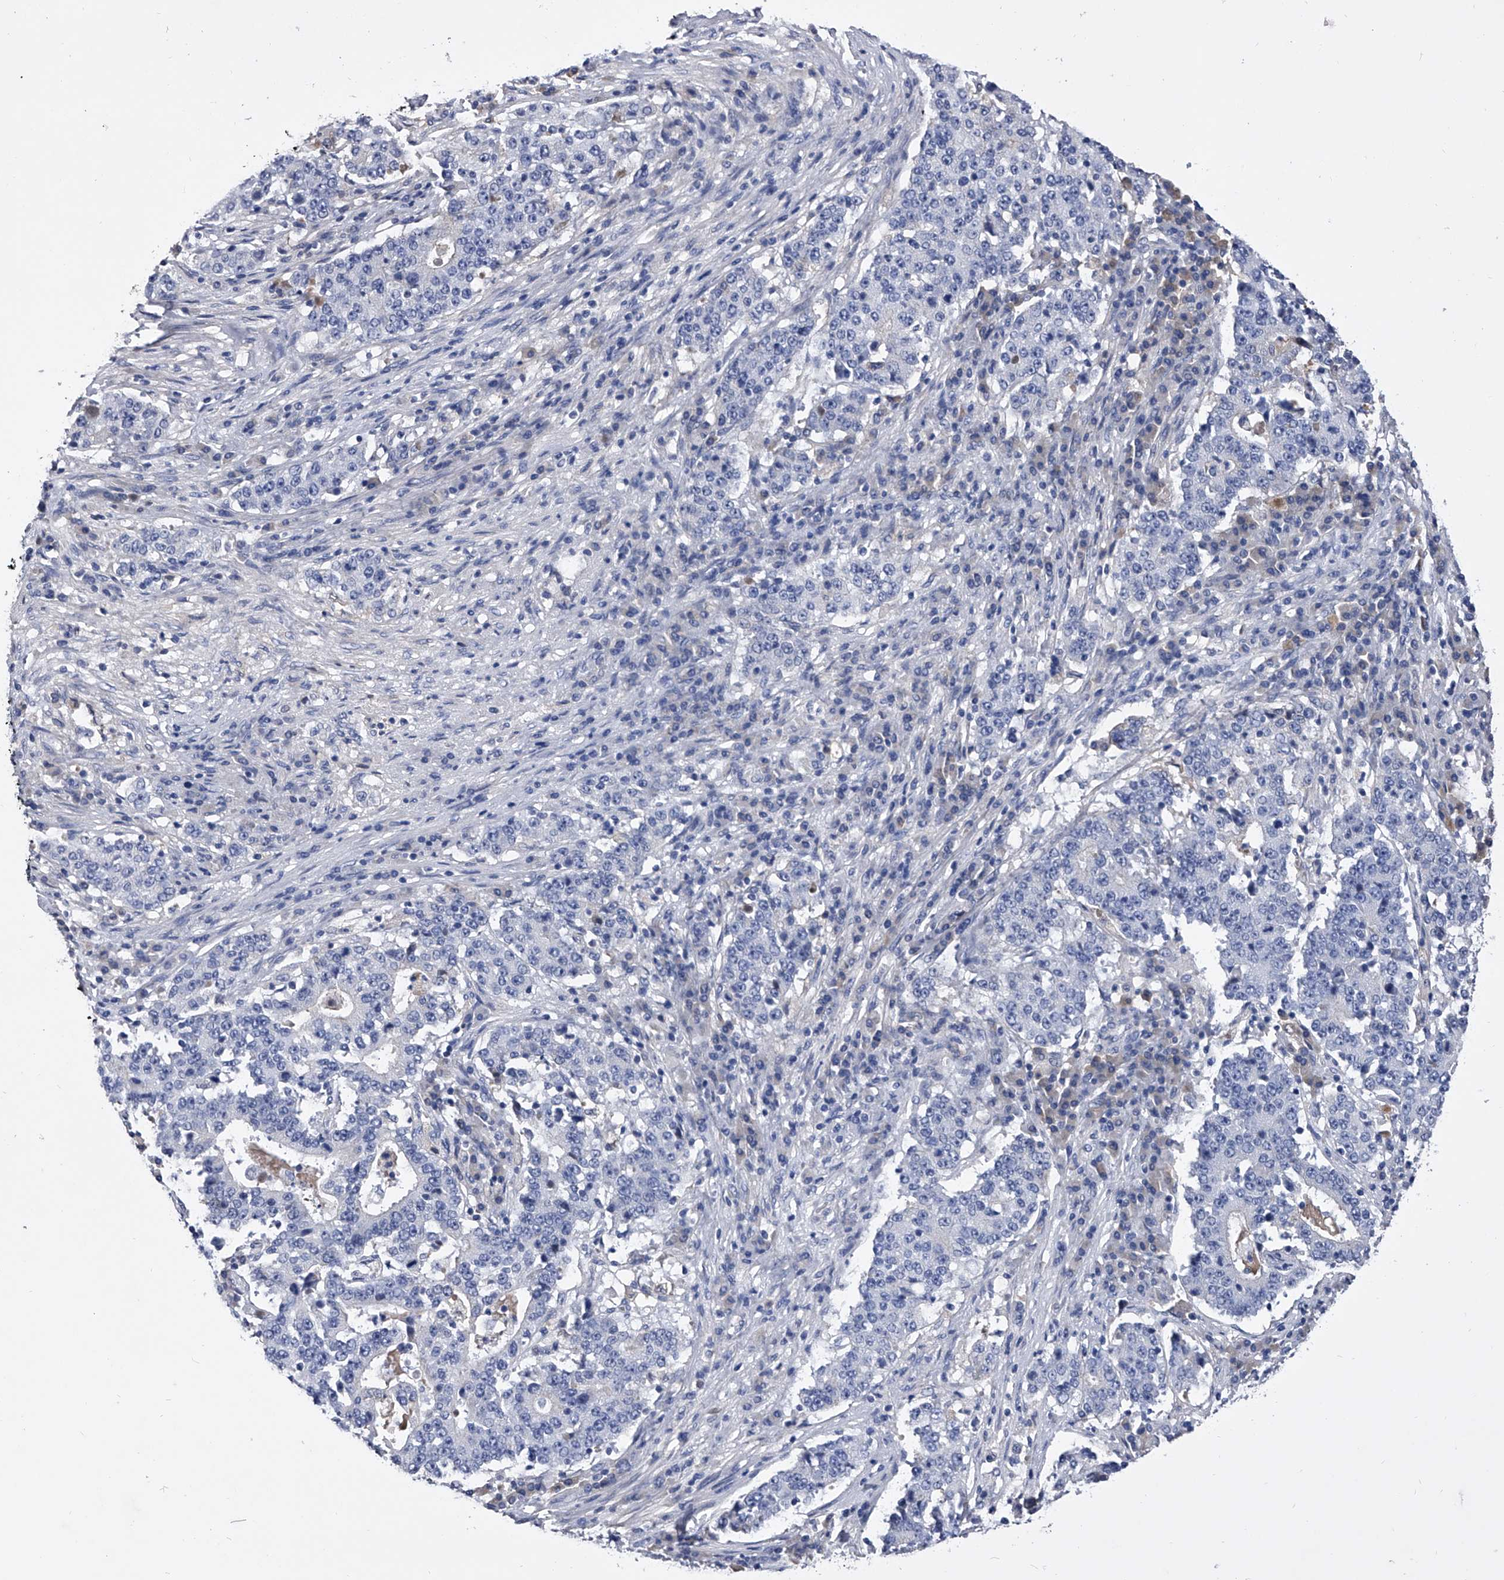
{"staining": {"intensity": "negative", "quantity": "none", "location": "none"}, "tissue": "stomach cancer", "cell_type": "Tumor cells", "image_type": "cancer", "snomed": [{"axis": "morphology", "description": "Adenocarcinoma, NOS"}, {"axis": "topography", "description": "Stomach"}], "caption": "Immunohistochemistry (IHC) histopathology image of stomach cancer stained for a protein (brown), which reveals no staining in tumor cells.", "gene": "EFCAB7", "patient": {"sex": "male", "age": 59}}